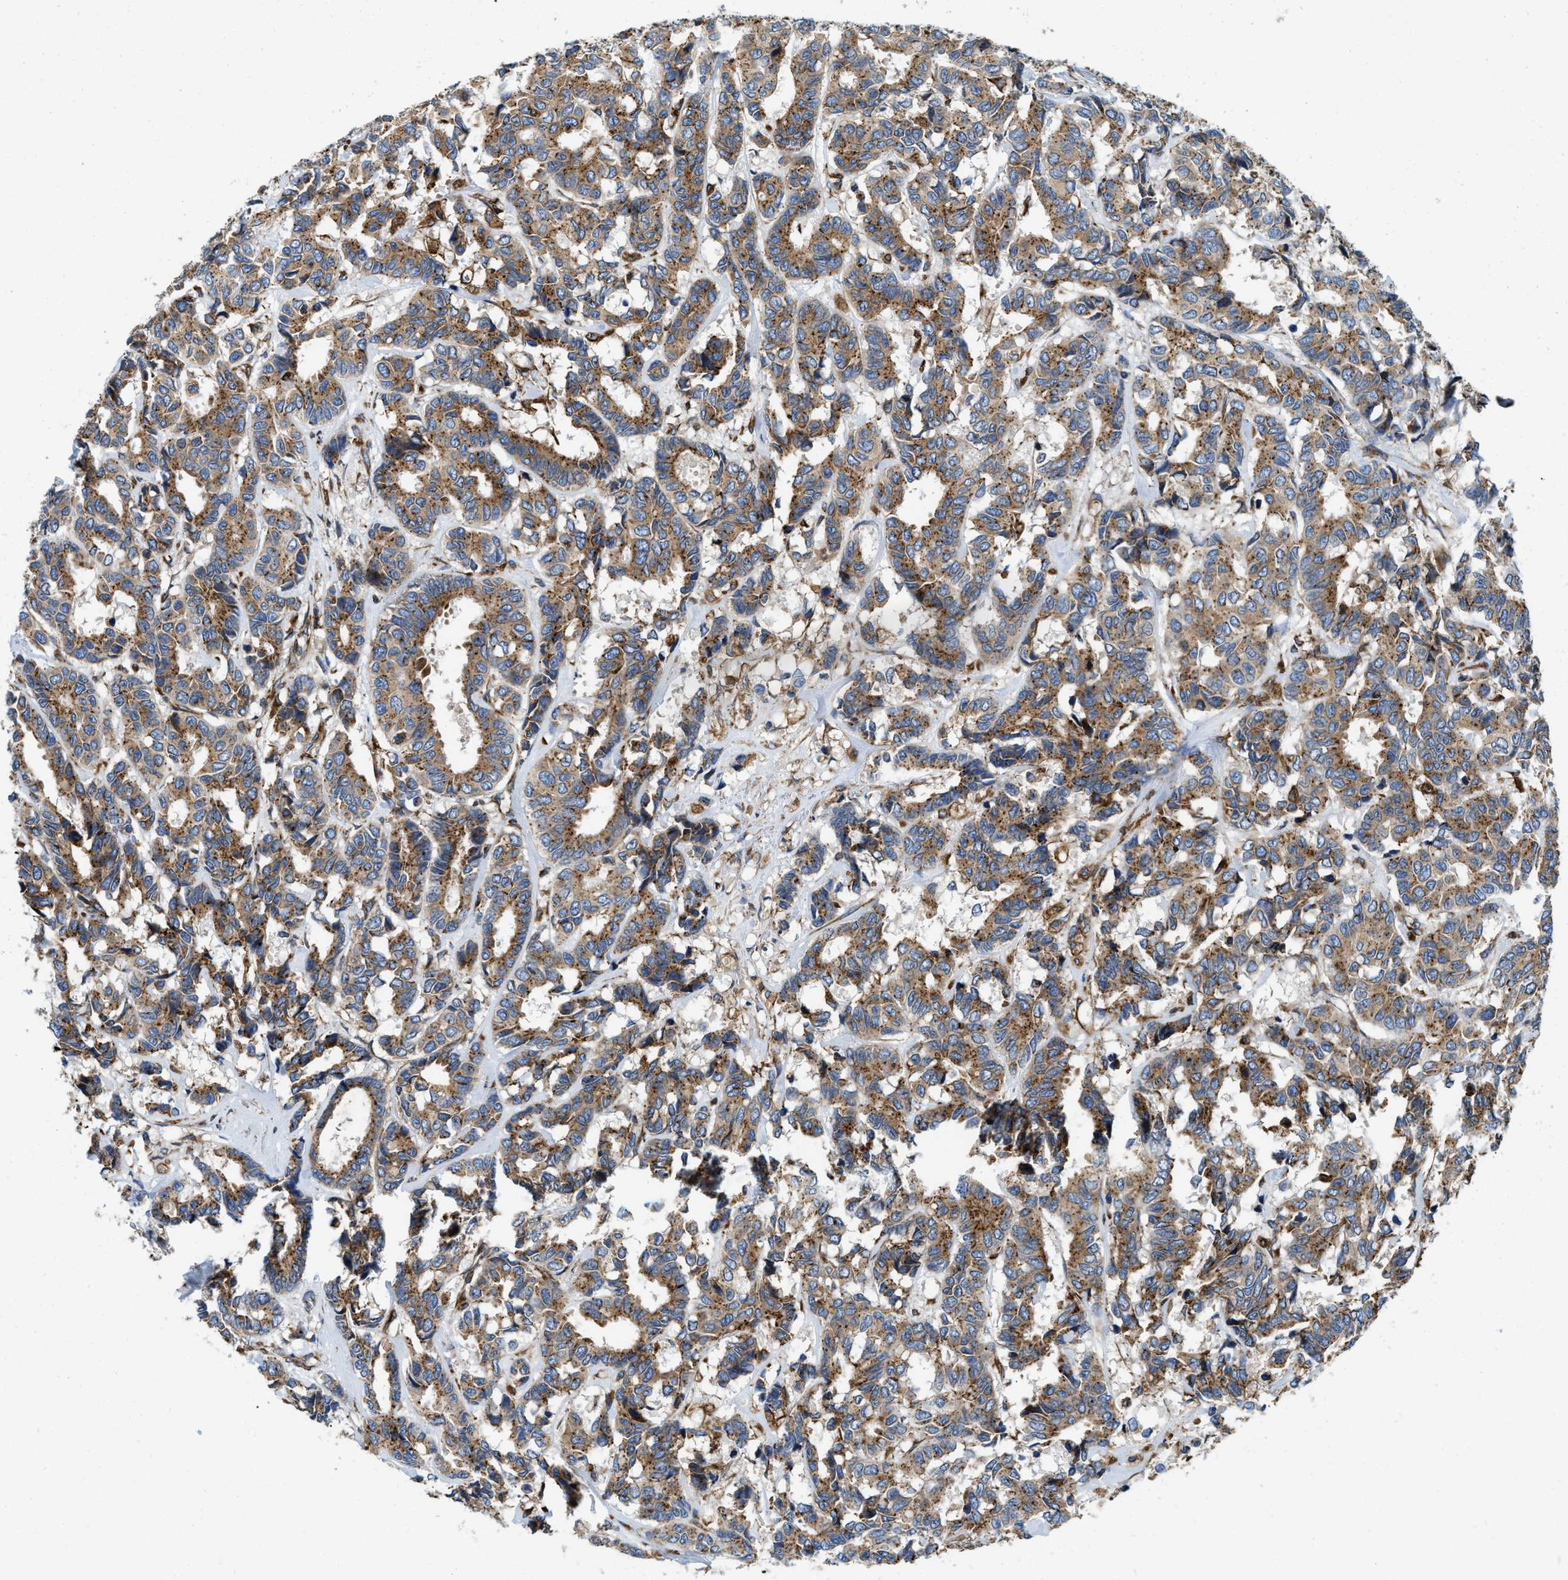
{"staining": {"intensity": "moderate", "quantity": ">75%", "location": "cytoplasmic/membranous"}, "tissue": "breast cancer", "cell_type": "Tumor cells", "image_type": "cancer", "snomed": [{"axis": "morphology", "description": "Duct carcinoma"}, {"axis": "topography", "description": "Breast"}], "caption": "Tumor cells exhibit medium levels of moderate cytoplasmic/membranous expression in about >75% of cells in human breast cancer.", "gene": "HSD17B12", "patient": {"sex": "female", "age": 87}}